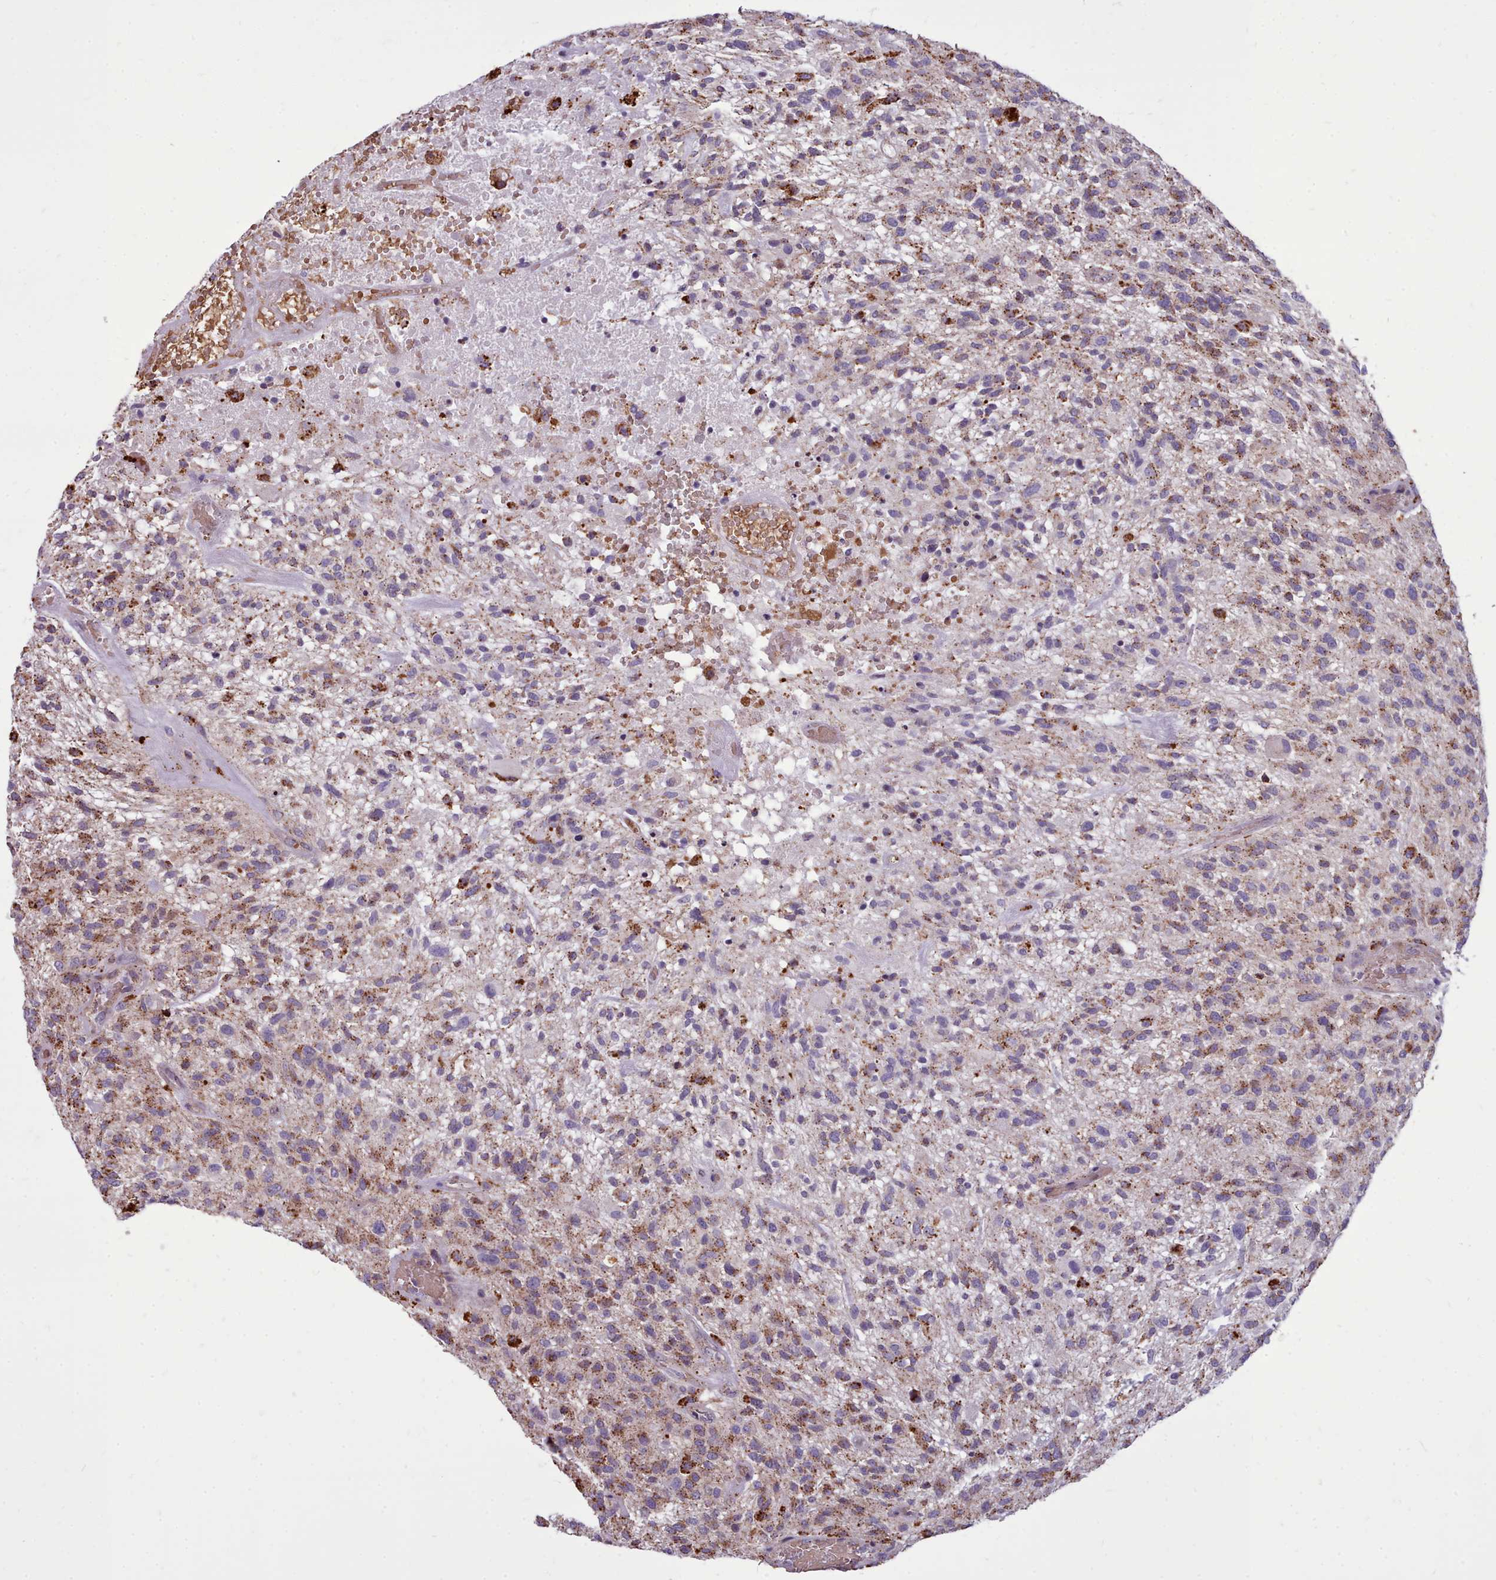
{"staining": {"intensity": "moderate", "quantity": "25%-75%", "location": "cytoplasmic/membranous"}, "tissue": "glioma", "cell_type": "Tumor cells", "image_type": "cancer", "snomed": [{"axis": "morphology", "description": "Glioma, malignant, High grade"}, {"axis": "topography", "description": "Brain"}], "caption": "Immunohistochemistry (IHC) histopathology image of human glioma stained for a protein (brown), which shows medium levels of moderate cytoplasmic/membranous expression in approximately 25%-75% of tumor cells.", "gene": "PACSIN3", "patient": {"sex": "male", "age": 47}}